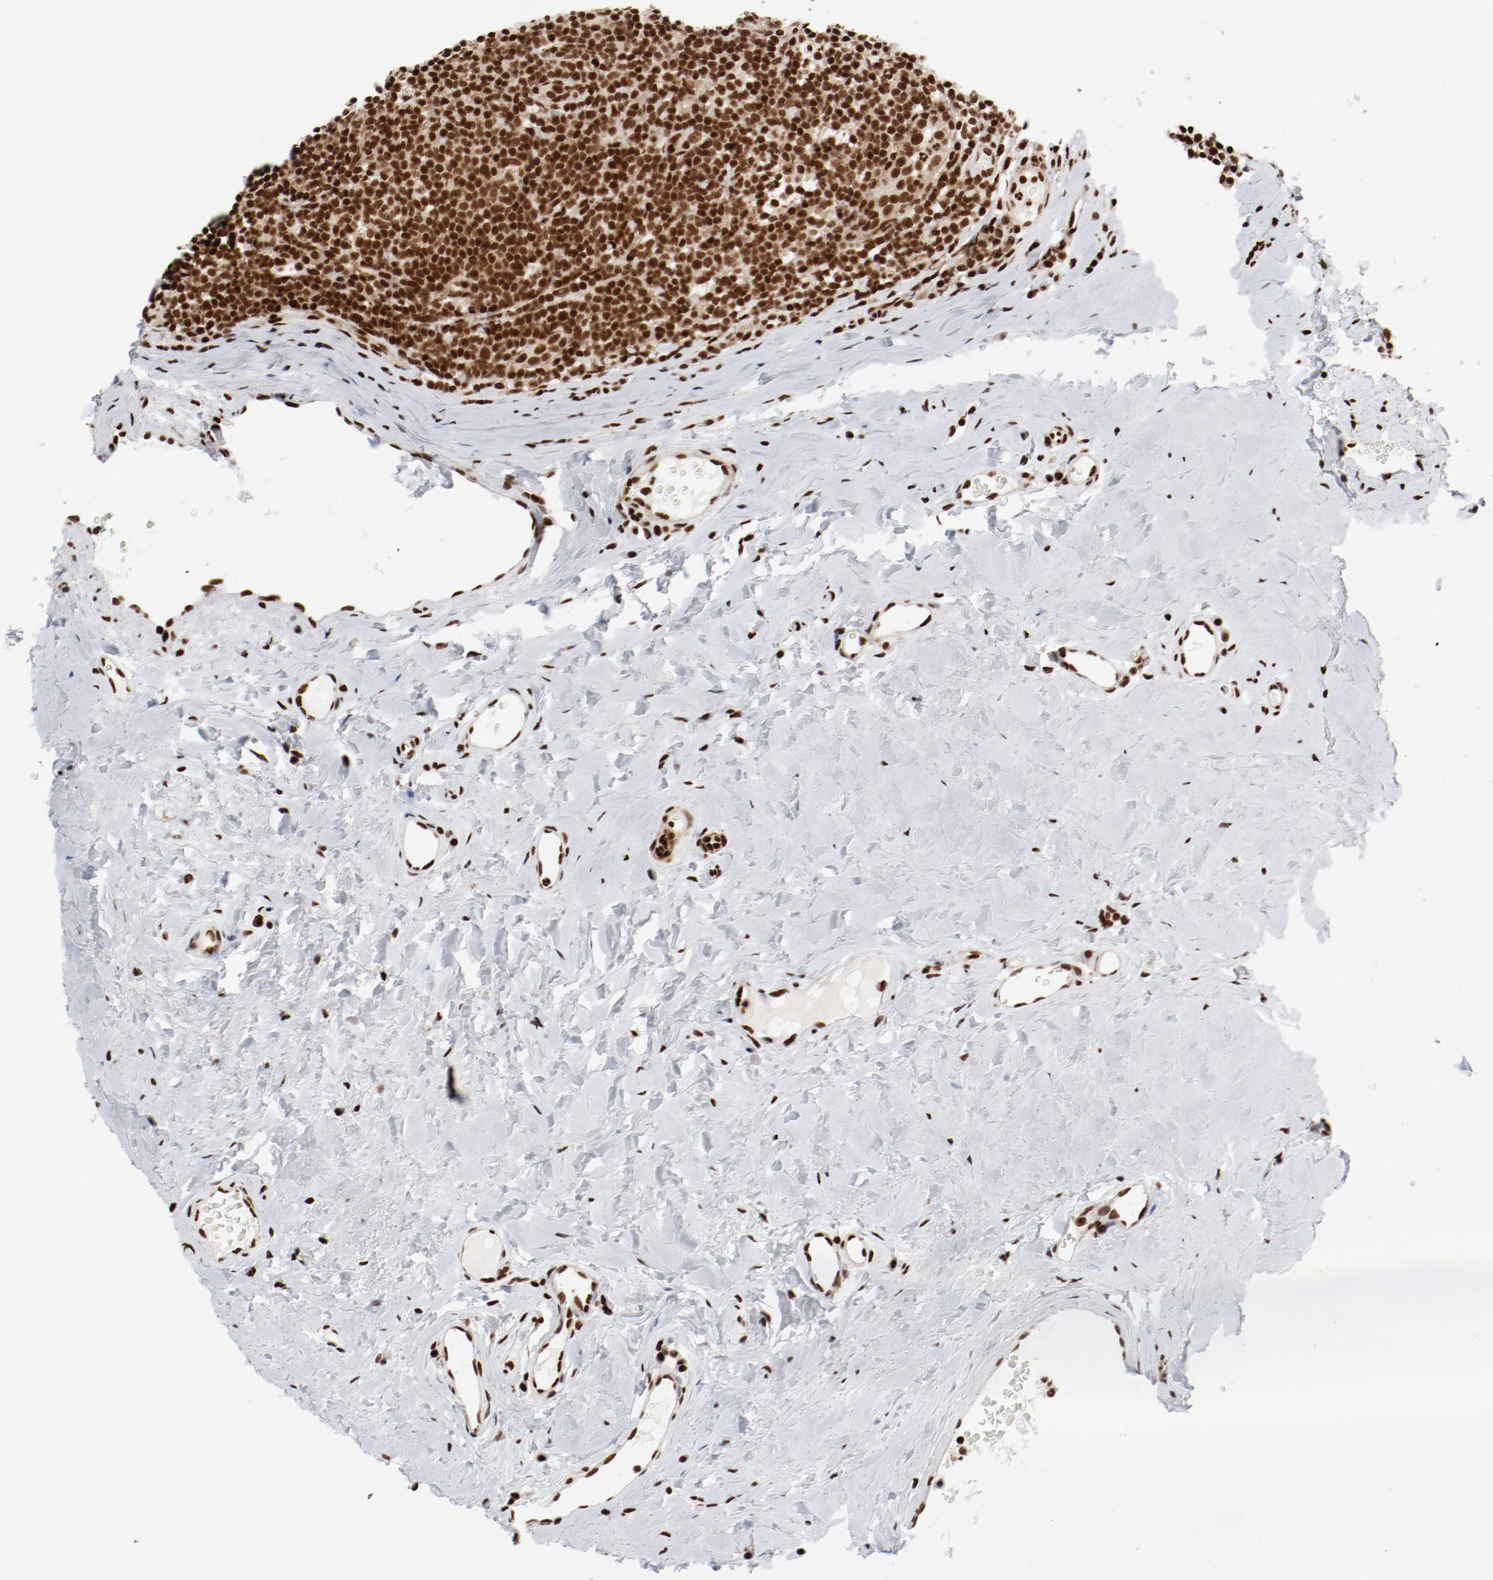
{"staining": {"intensity": "strong", "quantity": ">75%", "location": "nuclear"}, "tissue": "tonsil", "cell_type": "Germinal center cells", "image_type": "normal", "snomed": [{"axis": "morphology", "description": "Normal tissue, NOS"}, {"axis": "topography", "description": "Tonsil"}], "caption": "Benign tonsil demonstrates strong nuclear expression in approximately >75% of germinal center cells (Brightfield microscopy of DAB IHC at high magnification)..", "gene": "NFYB", "patient": {"sex": "male", "age": 31}}